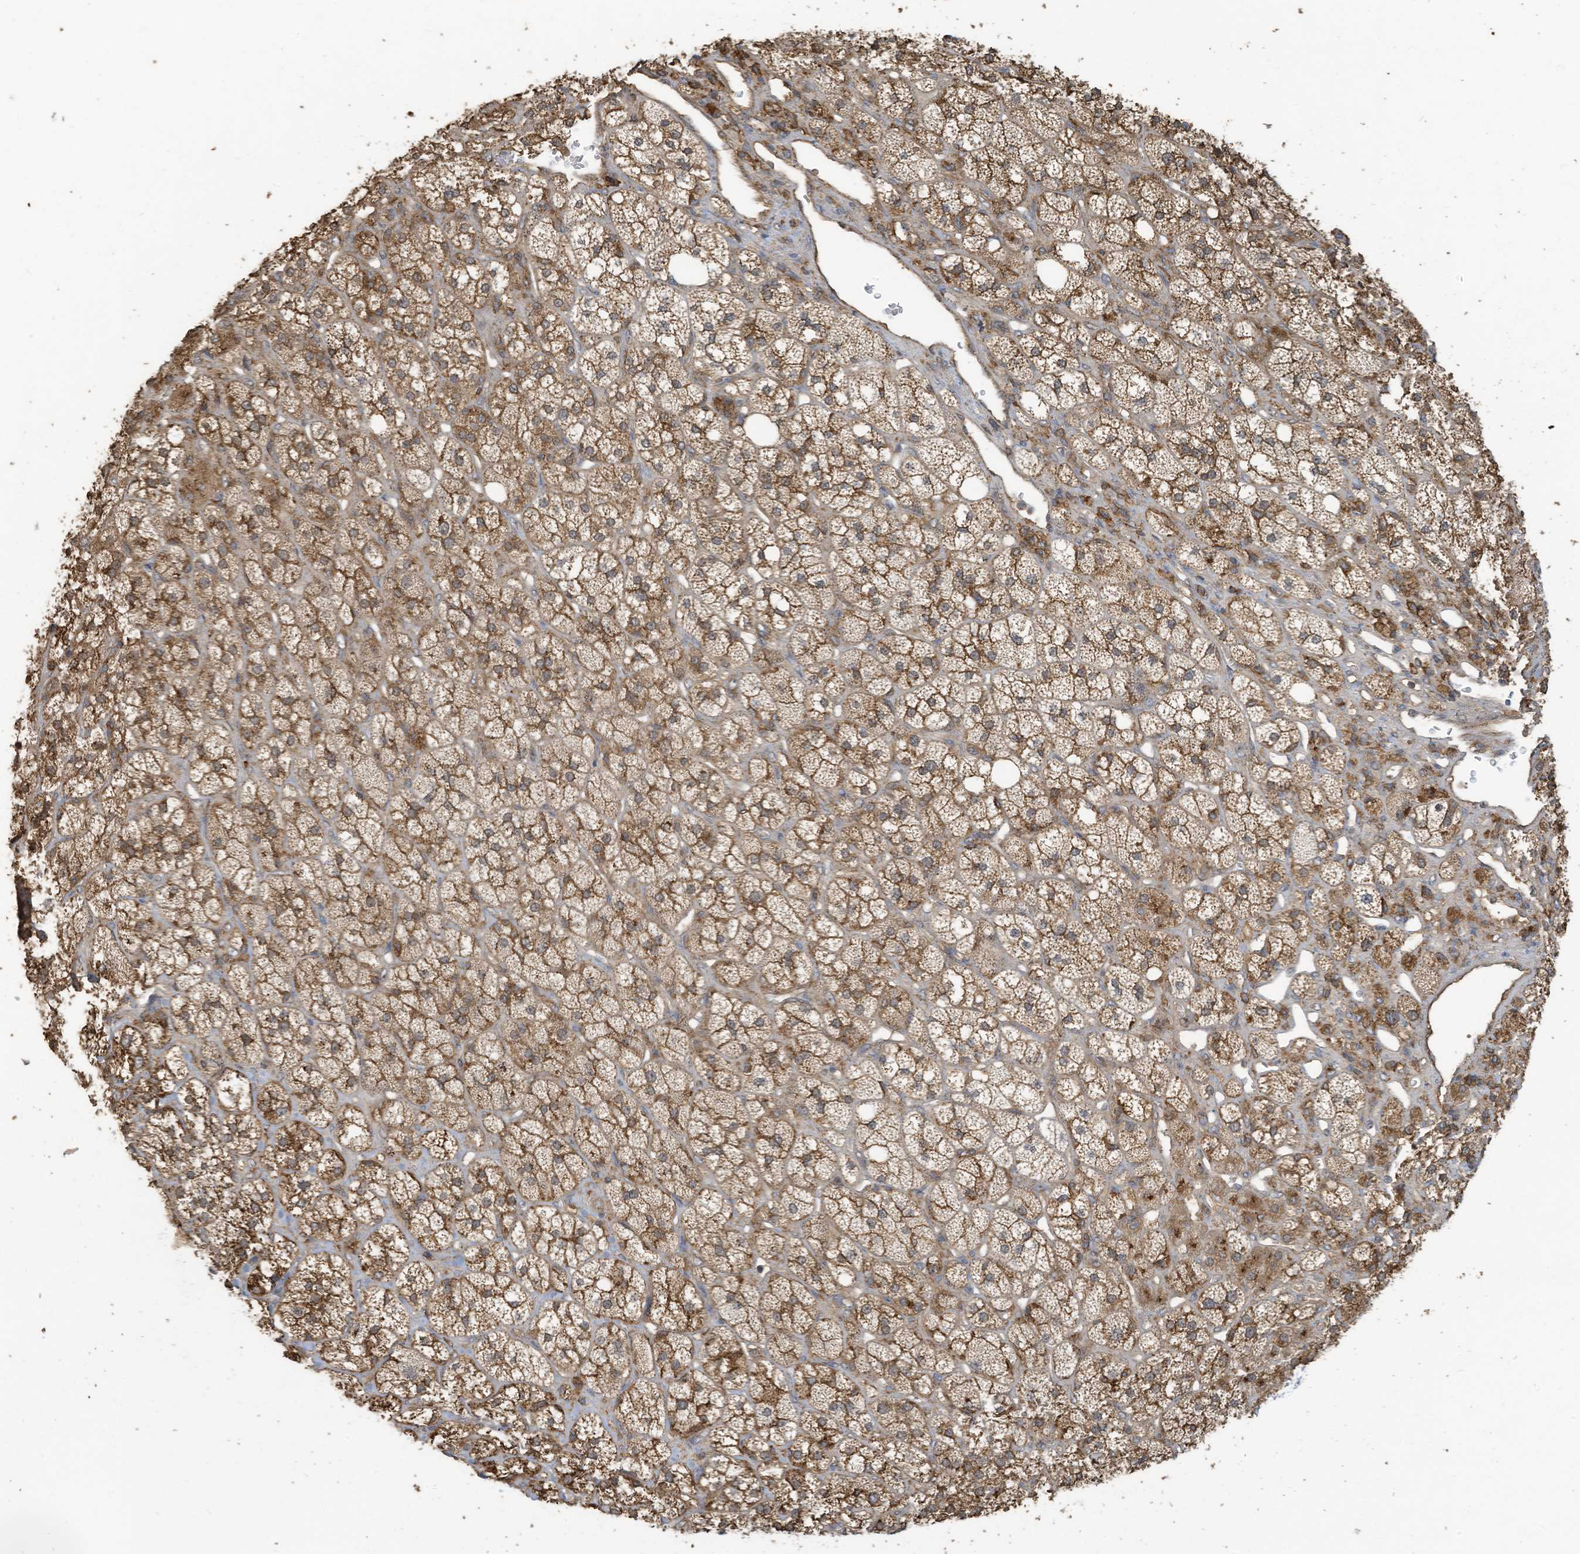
{"staining": {"intensity": "moderate", "quantity": ">75%", "location": "cytoplasmic/membranous"}, "tissue": "adrenal gland", "cell_type": "Glandular cells", "image_type": "normal", "snomed": [{"axis": "morphology", "description": "Normal tissue, NOS"}, {"axis": "topography", "description": "Adrenal gland"}], "caption": "About >75% of glandular cells in normal adrenal gland reveal moderate cytoplasmic/membranous protein expression as visualized by brown immunohistochemical staining.", "gene": "COX10", "patient": {"sex": "male", "age": 61}}